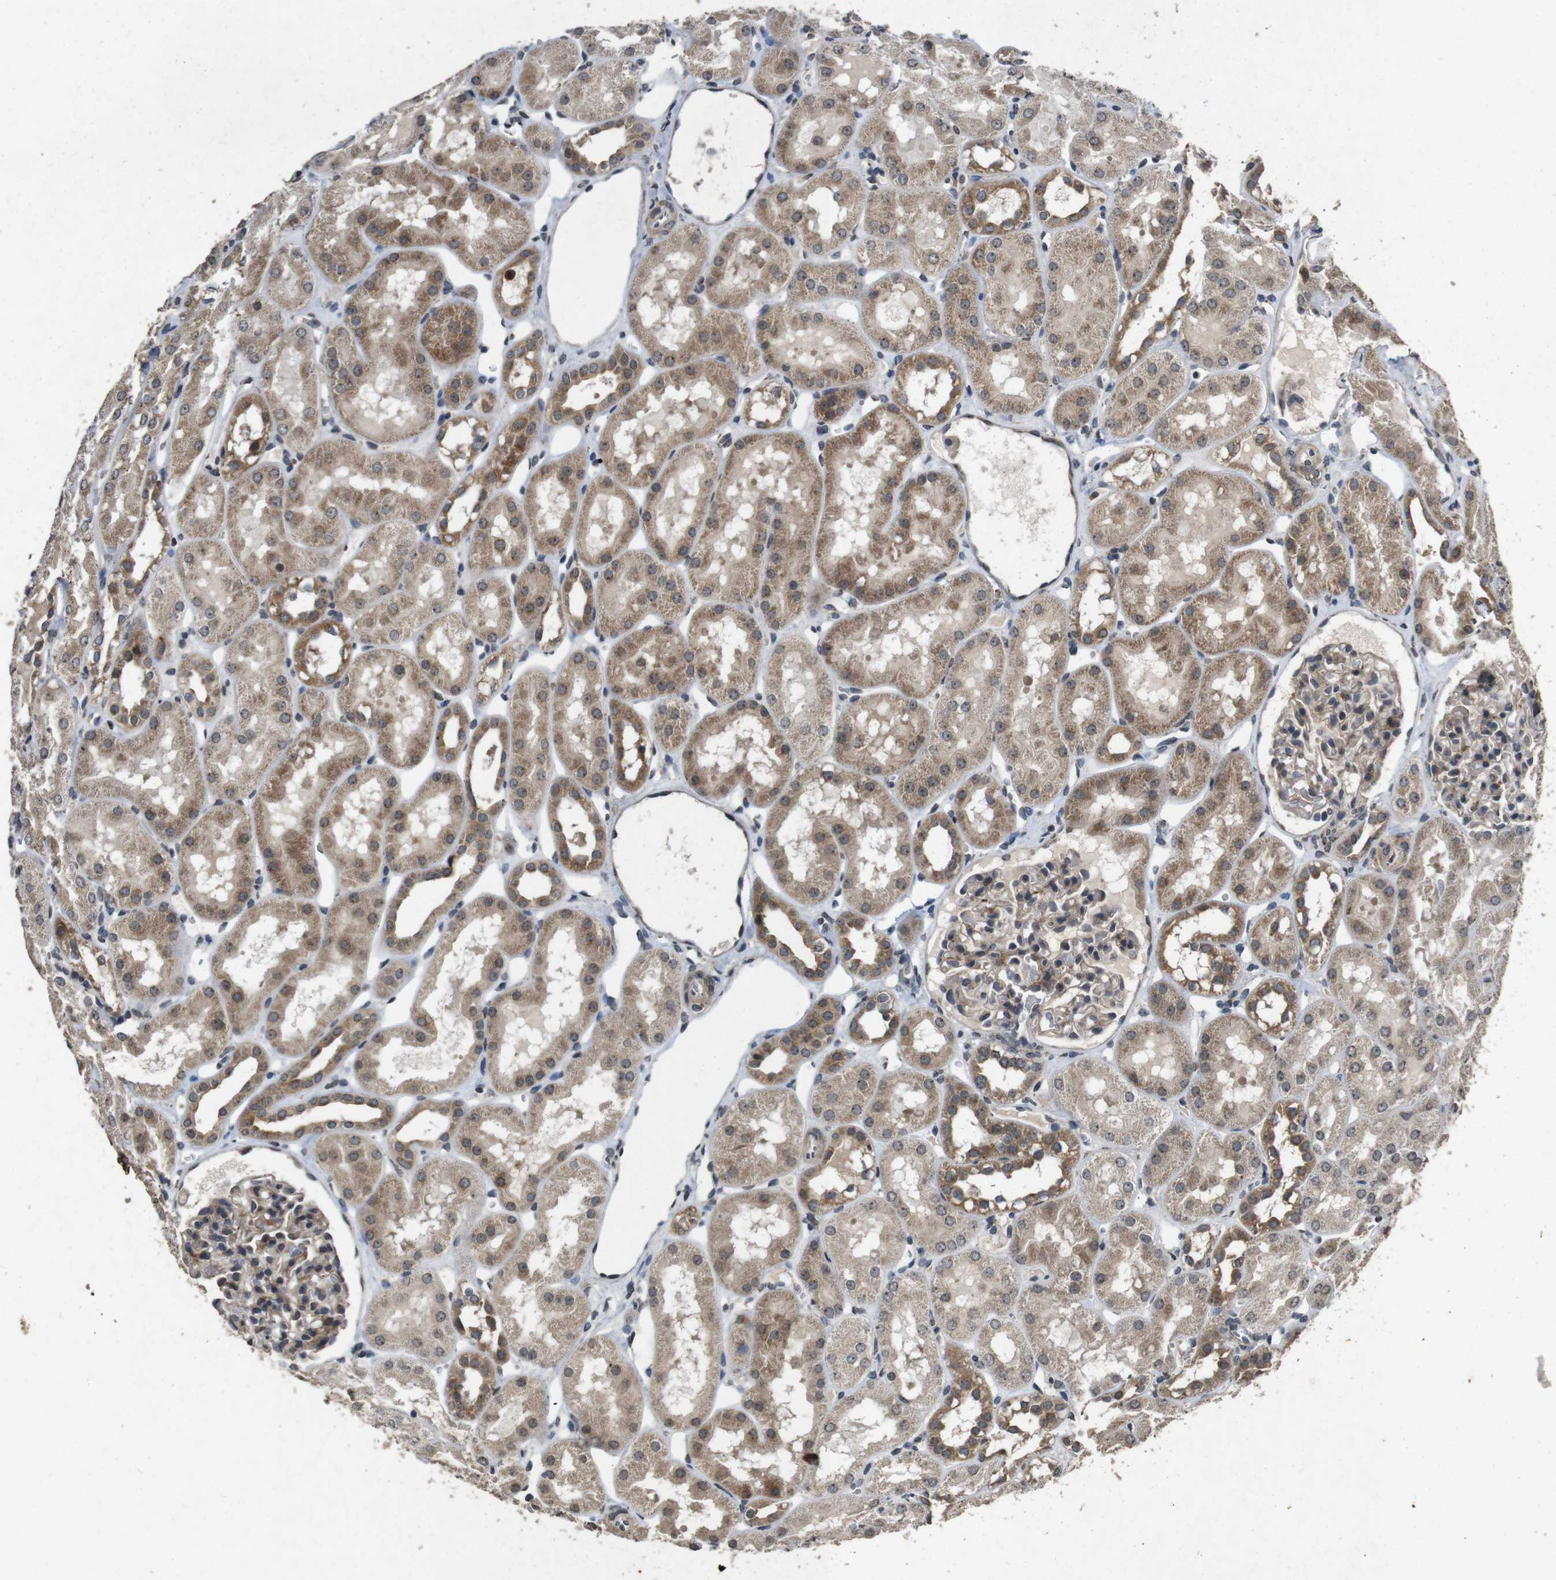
{"staining": {"intensity": "moderate", "quantity": "<25%", "location": "cytoplasmic/membranous"}, "tissue": "kidney", "cell_type": "Cells in glomeruli", "image_type": "normal", "snomed": [{"axis": "morphology", "description": "Normal tissue, NOS"}, {"axis": "topography", "description": "Kidney"}, {"axis": "topography", "description": "Urinary bladder"}], "caption": "Immunohistochemical staining of unremarkable kidney demonstrates low levels of moderate cytoplasmic/membranous expression in about <25% of cells in glomeruli. The staining is performed using DAB brown chromogen to label protein expression. The nuclei are counter-stained blue using hematoxylin.", "gene": "SORL1", "patient": {"sex": "male", "age": 16}}